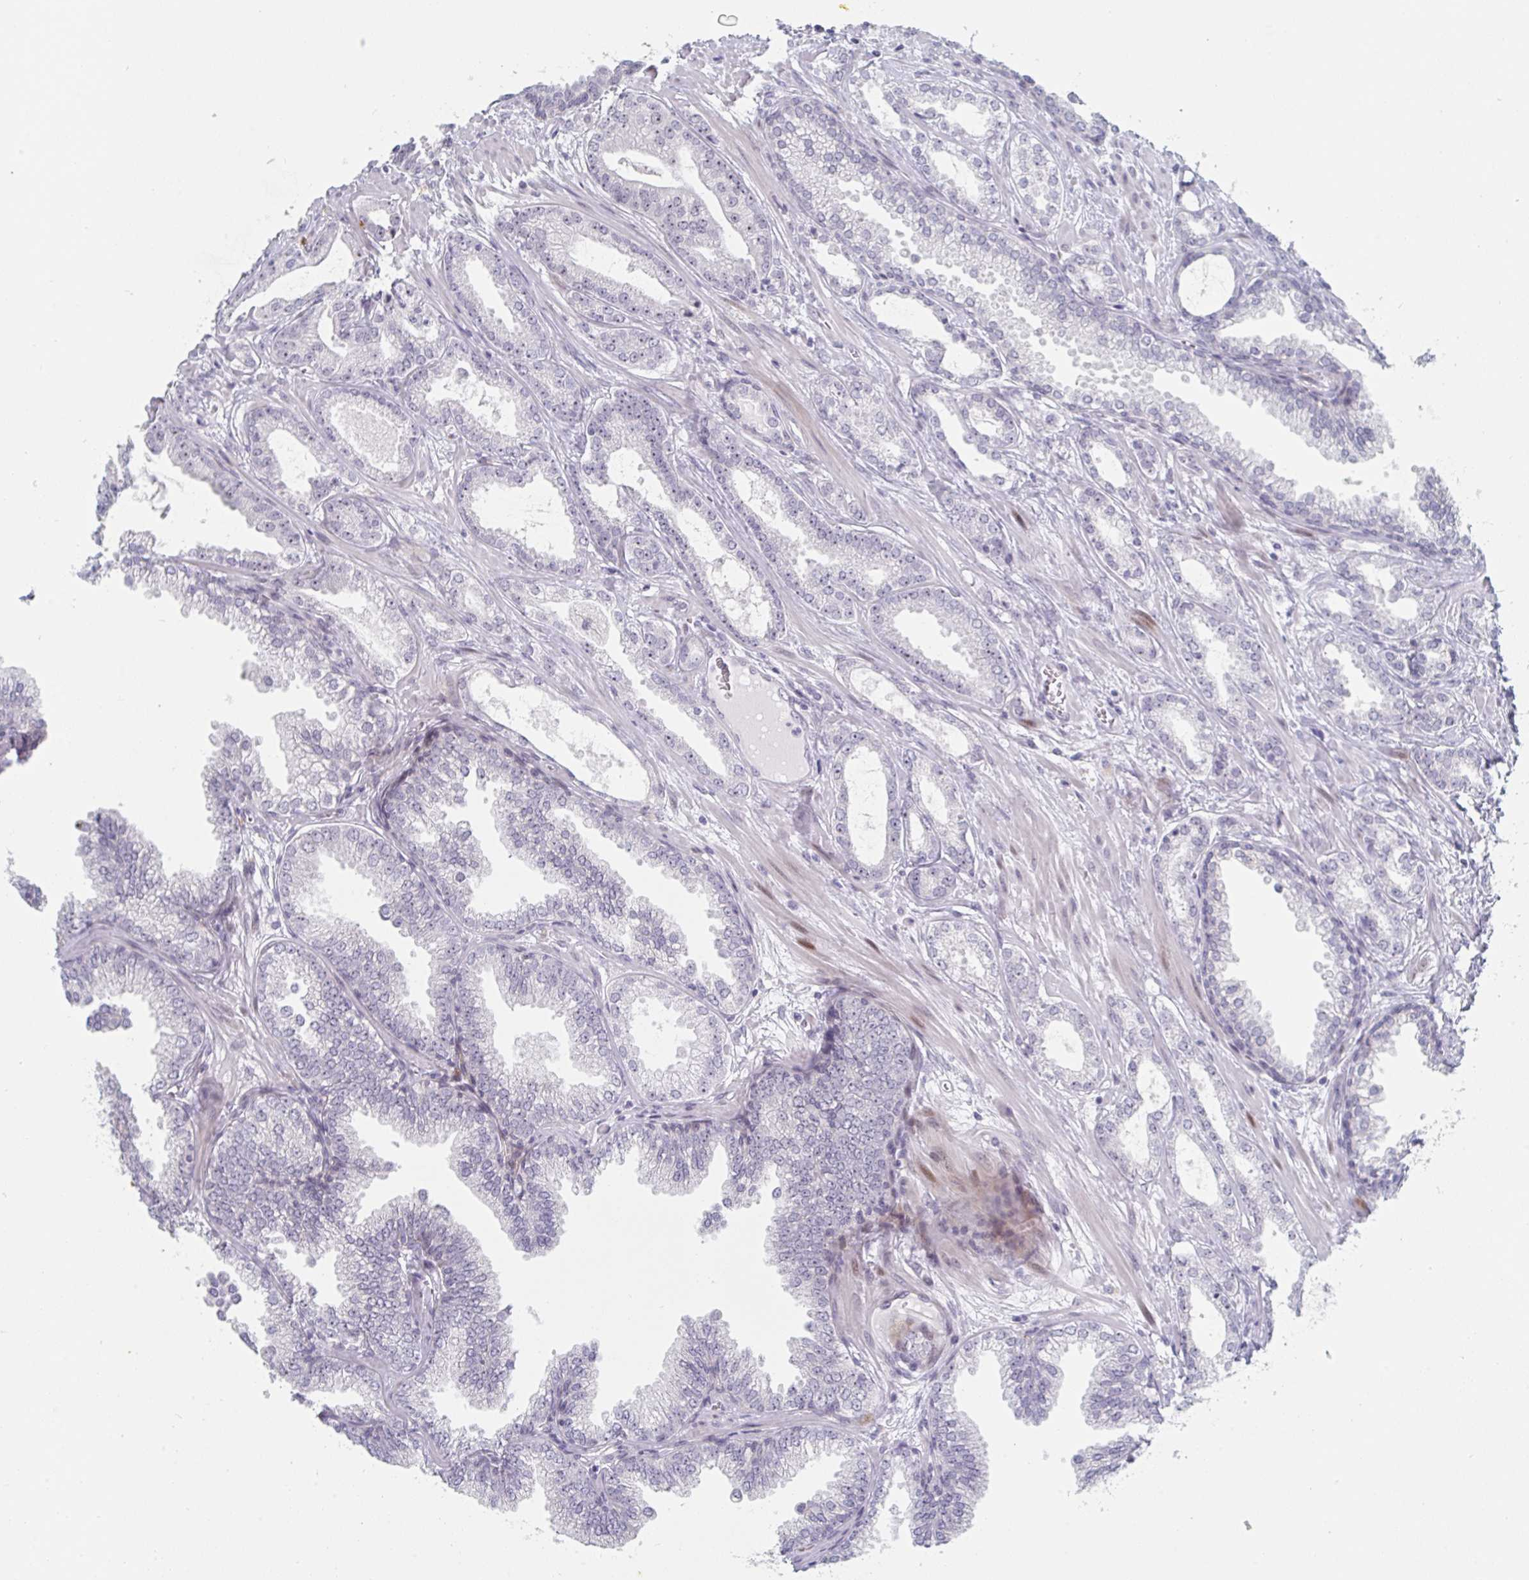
{"staining": {"intensity": "weak", "quantity": "25%-75%", "location": "nuclear"}, "tissue": "prostate cancer", "cell_type": "Tumor cells", "image_type": "cancer", "snomed": [{"axis": "morphology", "description": "Adenocarcinoma, Medium grade"}, {"axis": "topography", "description": "Prostate"}], "caption": "Medium-grade adenocarcinoma (prostate) was stained to show a protein in brown. There is low levels of weak nuclear expression in approximately 25%-75% of tumor cells.", "gene": "NR1H2", "patient": {"sex": "male", "age": 57}}